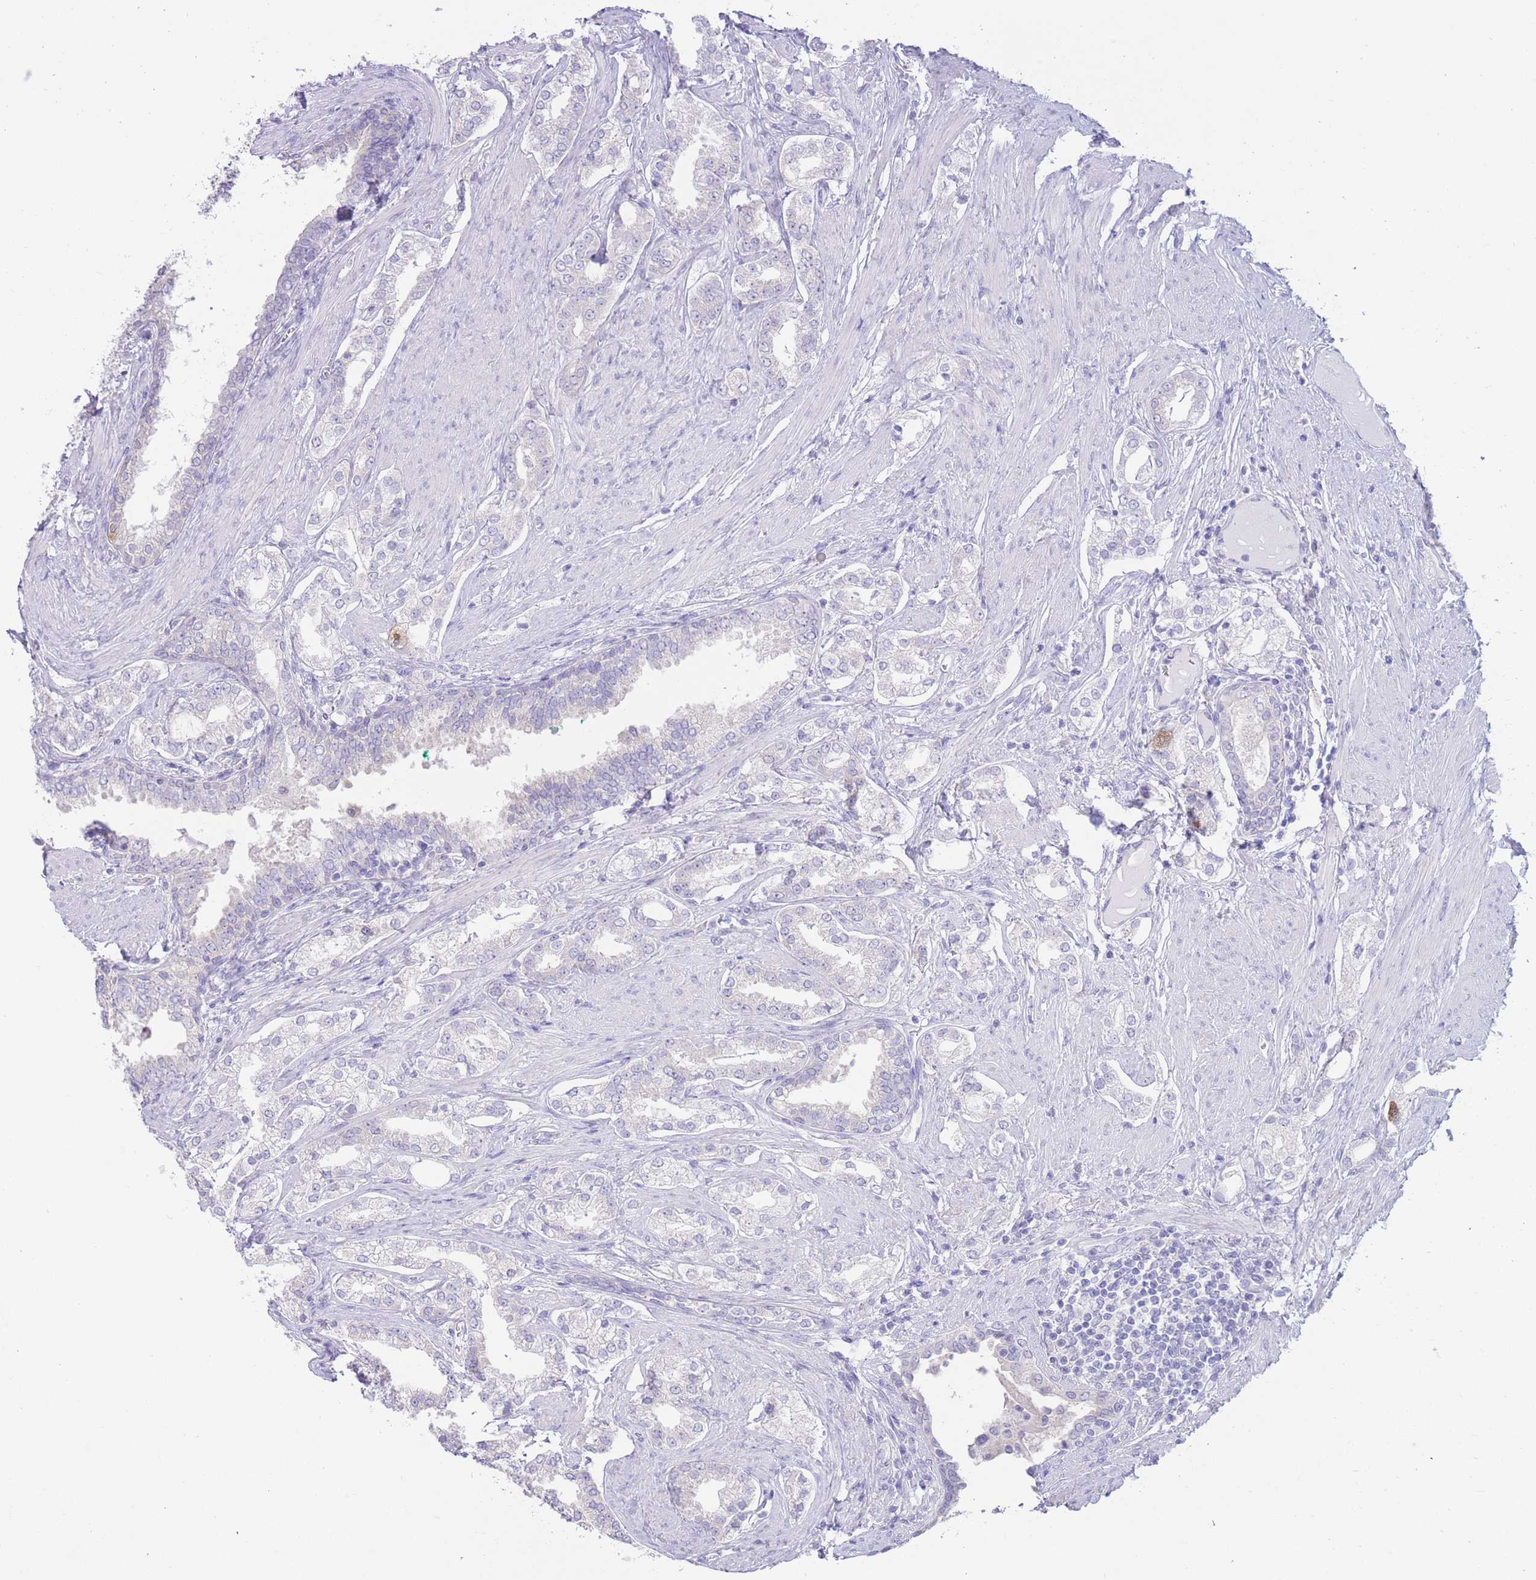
{"staining": {"intensity": "negative", "quantity": "none", "location": "none"}, "tissue": "prostate cancer", "cell_type": "Tumor cells", "image_type": "cancer", "snomed": [{"axis": "morphology", "description": "Adenocarcinoma, High grade"}, {"axis": "topography", "description": "Prostate"}], "caption": "Immunohistochemistry histopathology image of human prostate high-grade adenocarcinoma stained for a protein (brown), which exhibits no staining in tumor cells.", "gene": "FAH", "patient": {"sex": "male", "age": 71}}